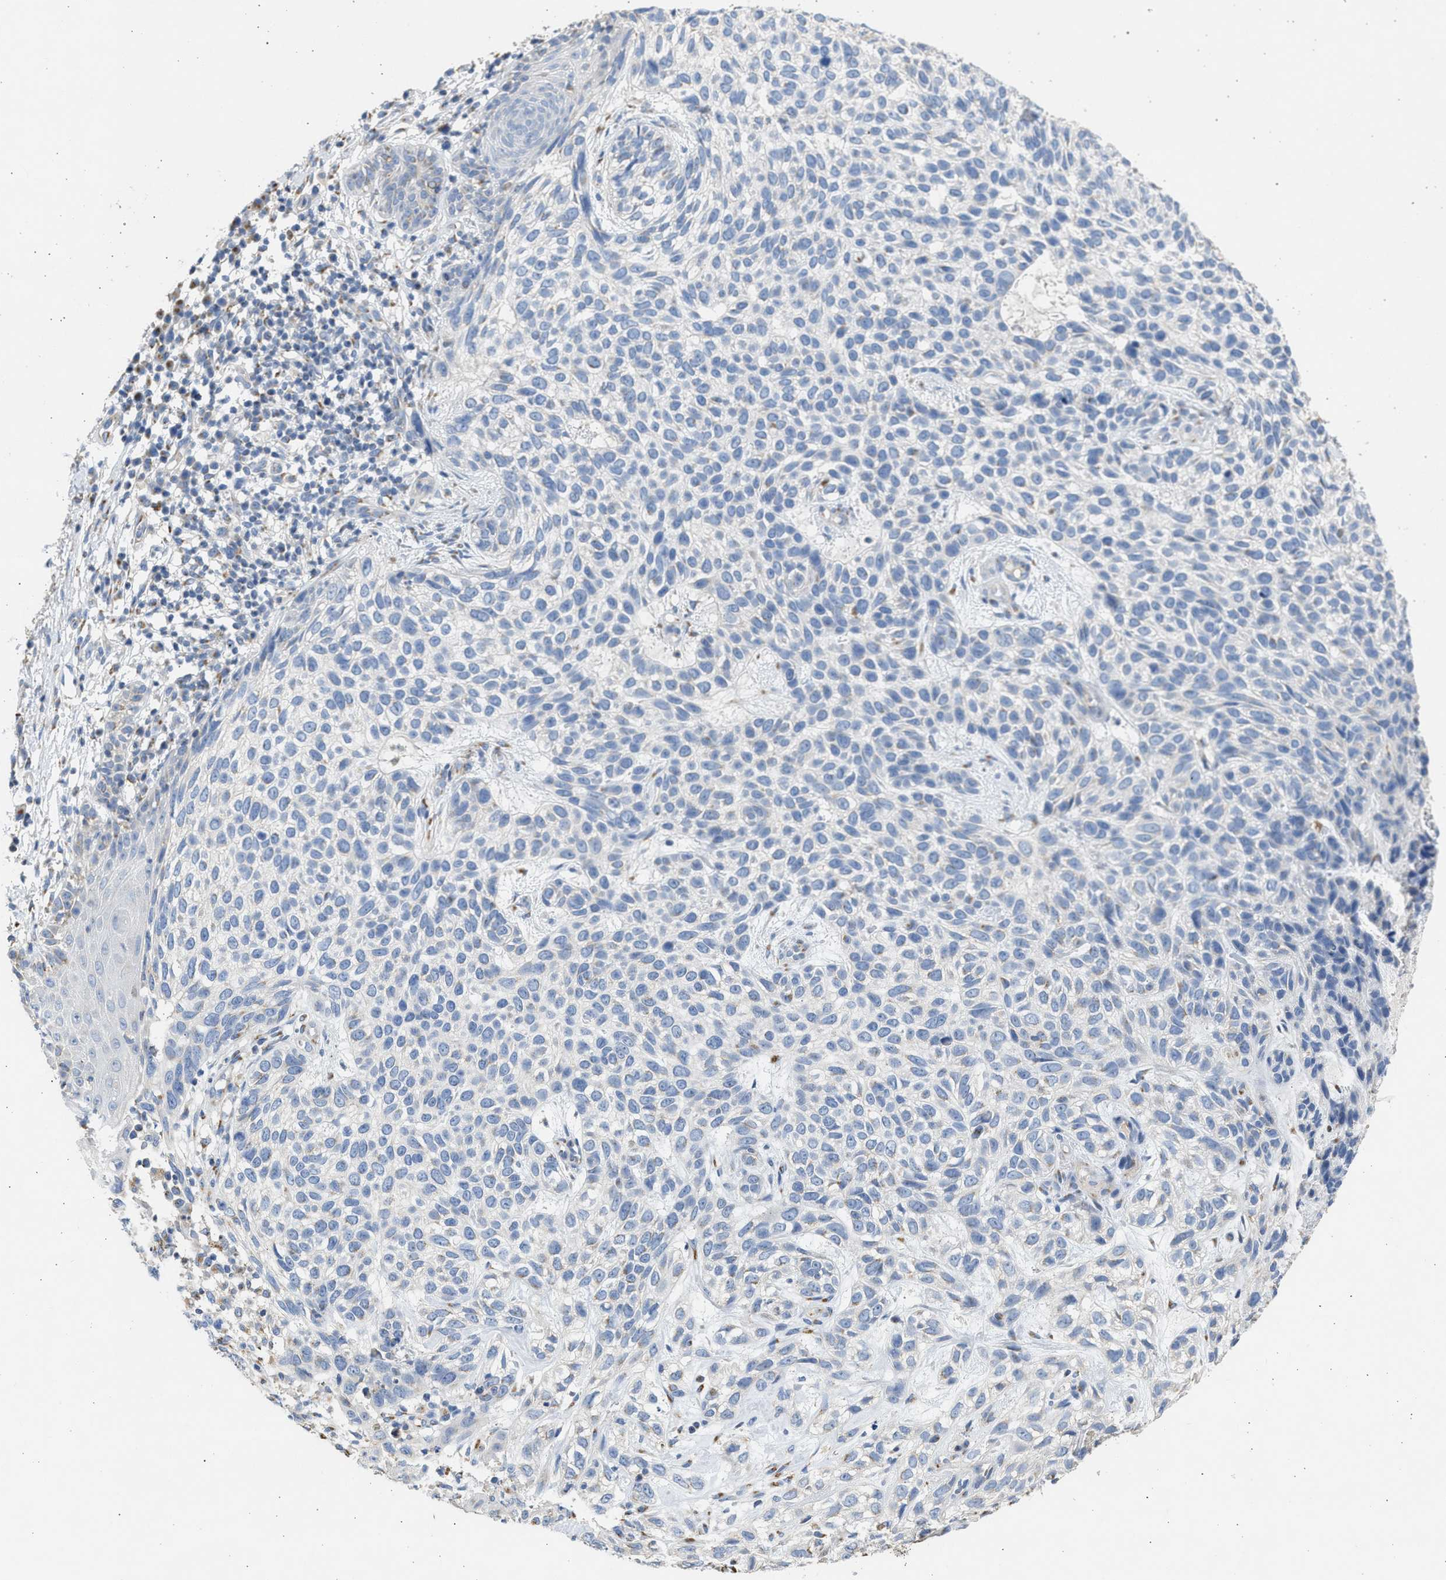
{"staining": {"intensity": "negative", "quantity": "none", "location": "none"}, "tissue": "skin cancer", "cell_type": "Tumor cells", "image_type": "cancer", "snomed": [{"axis": "morphology", "description": "Normal tissue, NOS"}, {"axis": "morphology", "description": "Basal cell carcinoma"}, {"axis": "topography", "description": "Skin"}], "caption": "Immunohistochemistry (IHC) histopathology image of skin cancer stained for a protein (brown), which demonstrates no positivity in tumor cells.", "gene": "IPO8", "patient": {"sex": "male", "age": 79}}